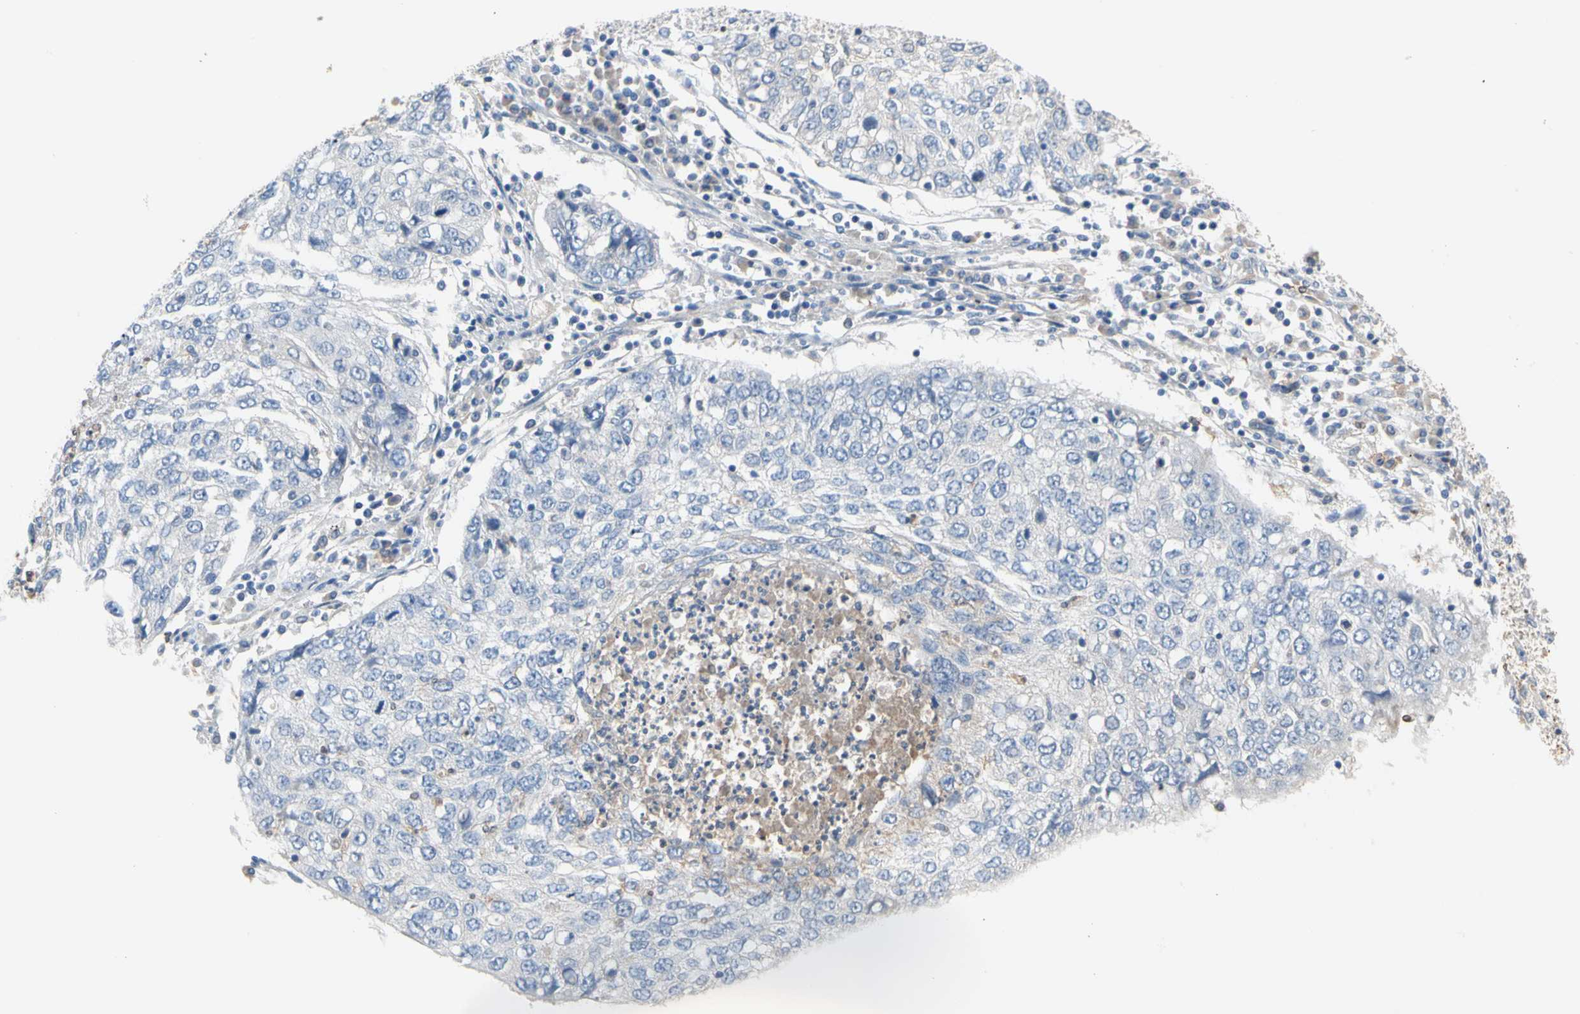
{"staining": {"intensity": "negative", "quantity": "none", "location": "none"}, "tissue": "lung cancer", "cell_type": "Tumor cells", "image_type": "cancer", "snomed": [{"axis": "morphology", "description": "Squamous cell carcinoma, NOS"}, {"axis": "topography", "description": "Lung"}], "caption": "This is an IHC photomicrograph of lung squamous cell carcinoma. There is no positivity in tumor cells.", "gene": "BBOX1", "patient": {"sex": "female", "age": 63}}